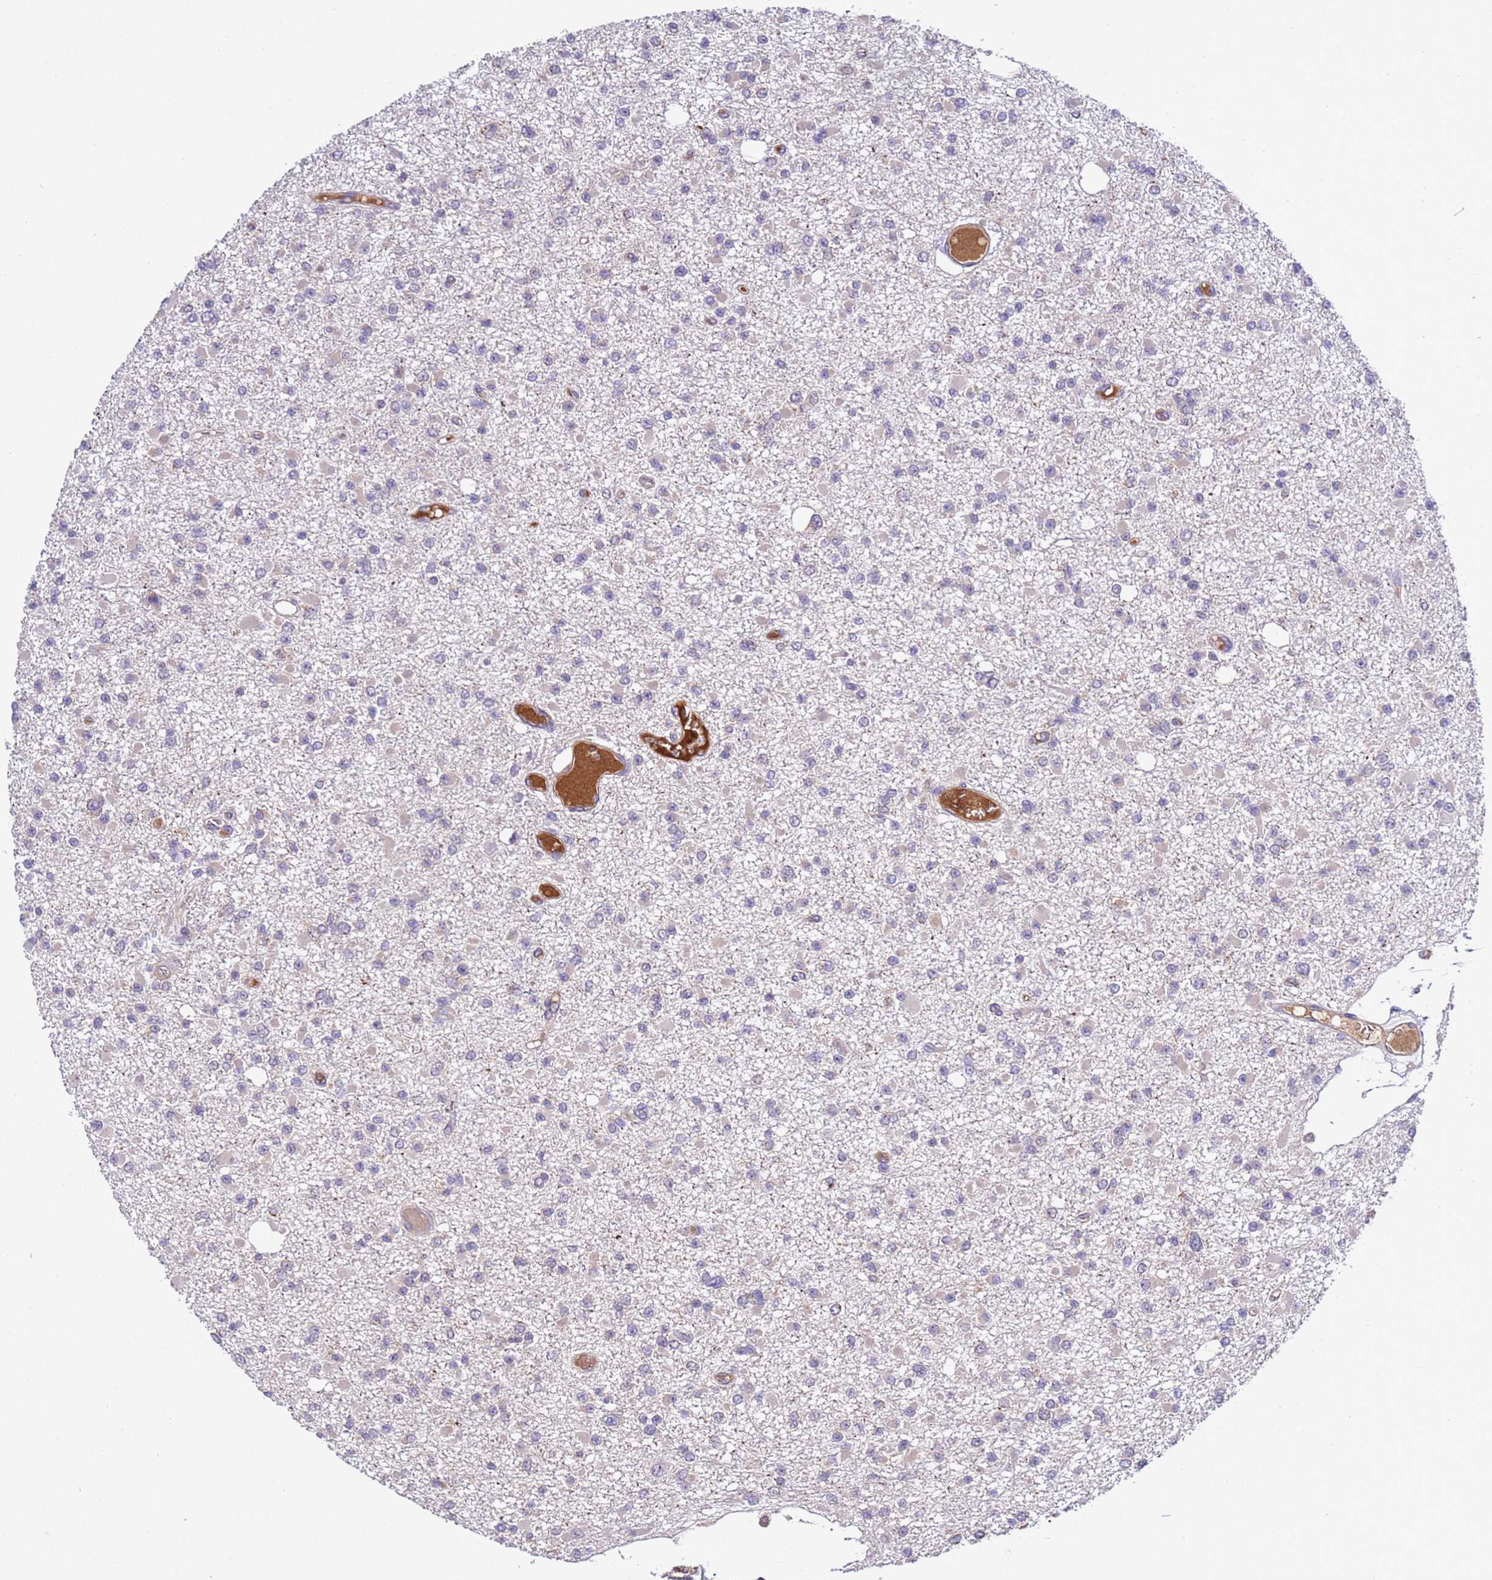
{"staining": {"intensity": "negative", "quantity": "none", "location": "none"}, "tissue": "glioma", "cell_type": "Tumor cells", "image_type": "cancer", "snomed": [{"axis": "morphology", "description": "Glioma, malignant, Low grade"}, {"axis": "topography", "description": "Brain"}], "caption": "This photomicrograph is of glioma stained with immunohistochemistry (IHC) to label a protein in brown with the nuclei are counter-stained blue. There is no expression in tumor cells. (Immunohistochemistry (ihc), brightfield microscopy, high magnification).", "gene": "PARP16", "patient": {"sex": "female", "age": 22}}